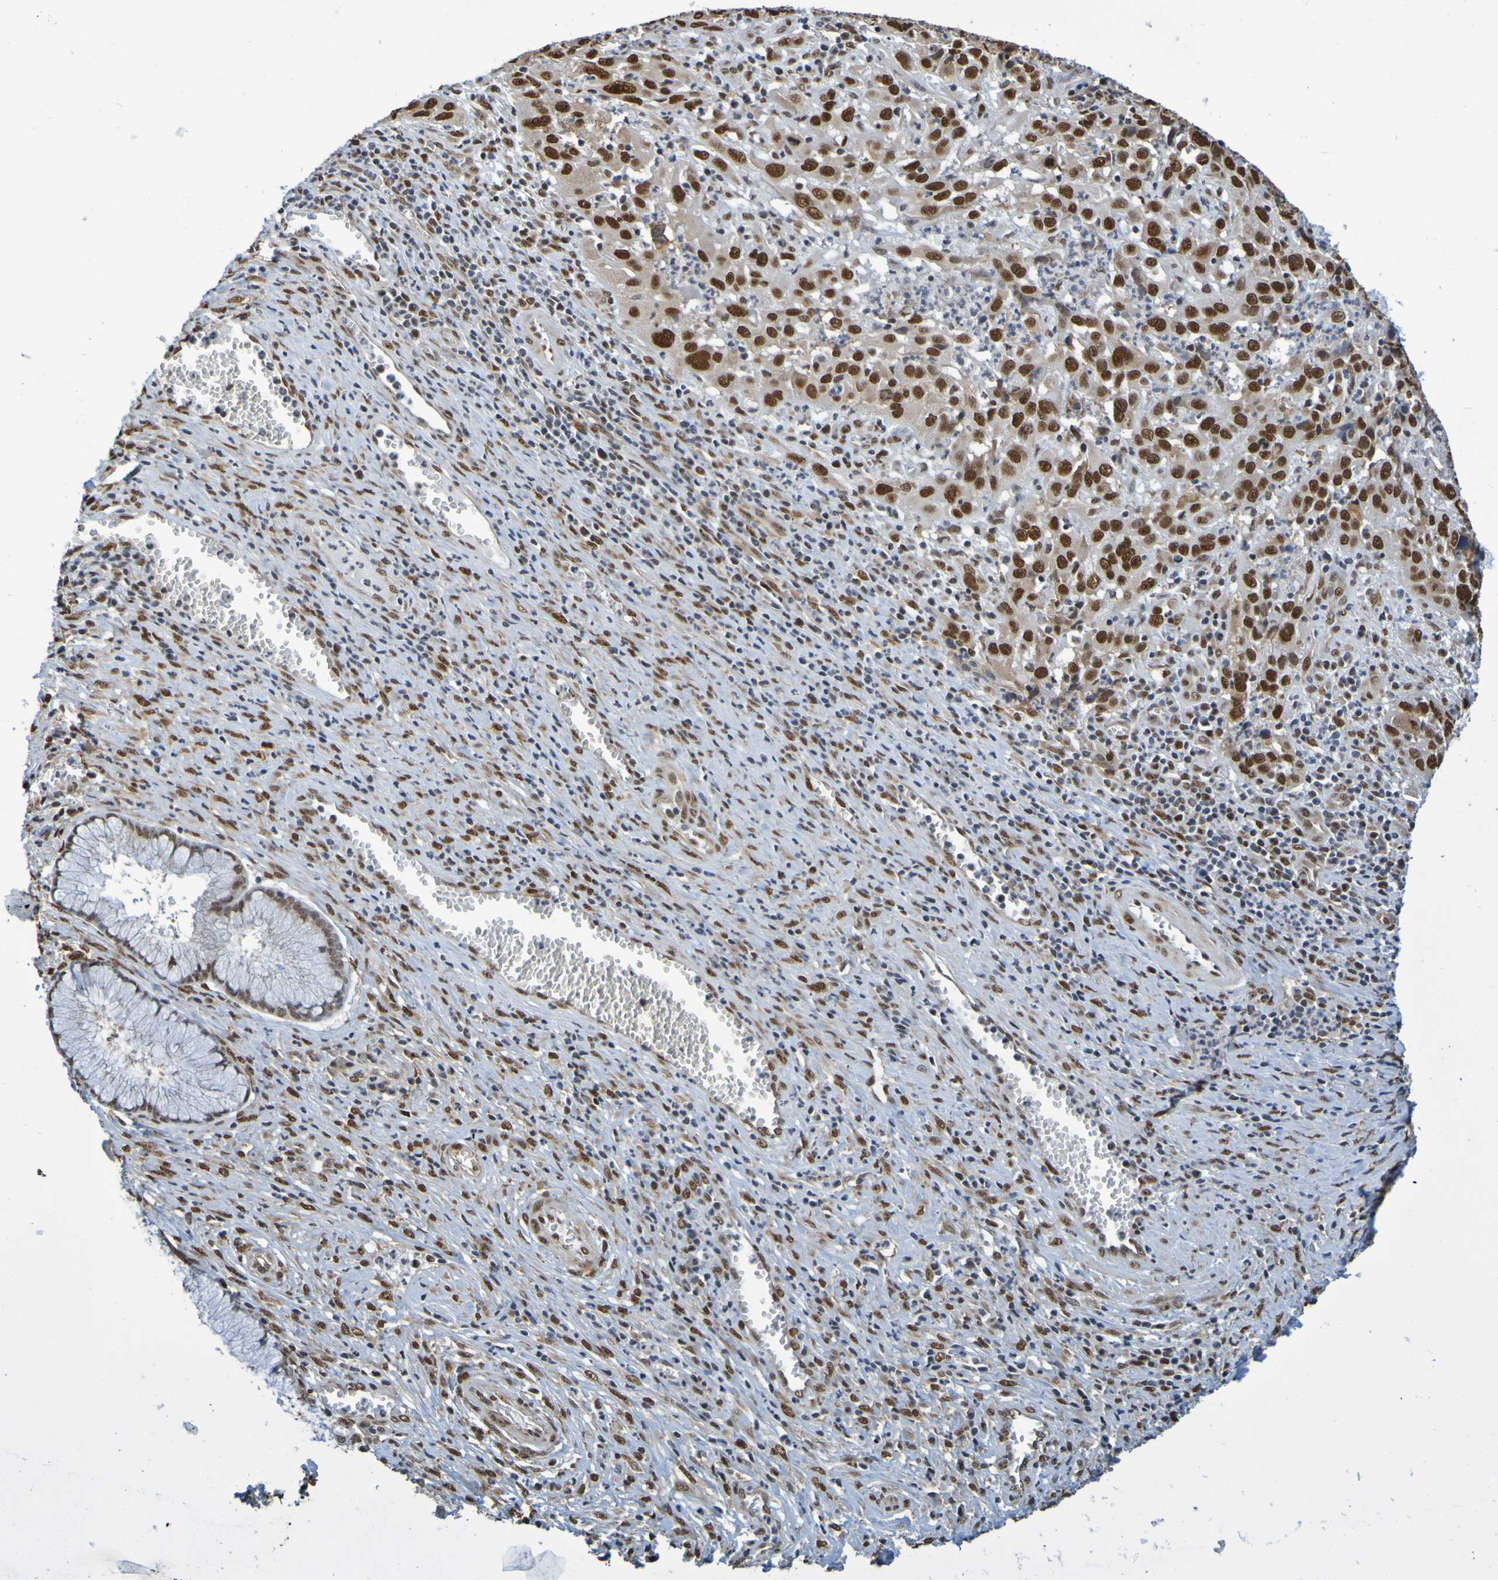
{"staining": {"intensity": "strong", "quantity": ">75%", "location": "nuclear"}, "tissue": "cervical cancer", "cell_type": "Tumor cells", "image_type": "cancer", "snomed": [{"axis": "morphology", "description": "Squamous cell carcinoma, NOS"}, {"axis": "topography", "description": "Cervix"}], "caption": "Protein staining of cervical cancer tissue demonstrates strong nuclear staining in about >75% of tumor cells. The staining is performed using DAB brown chromogen to label protein expression. The nuclei are counter-stained blue using hematoxylin.", "gene": "HDAC2", "patient": {"sex": "female", "age": 32}}